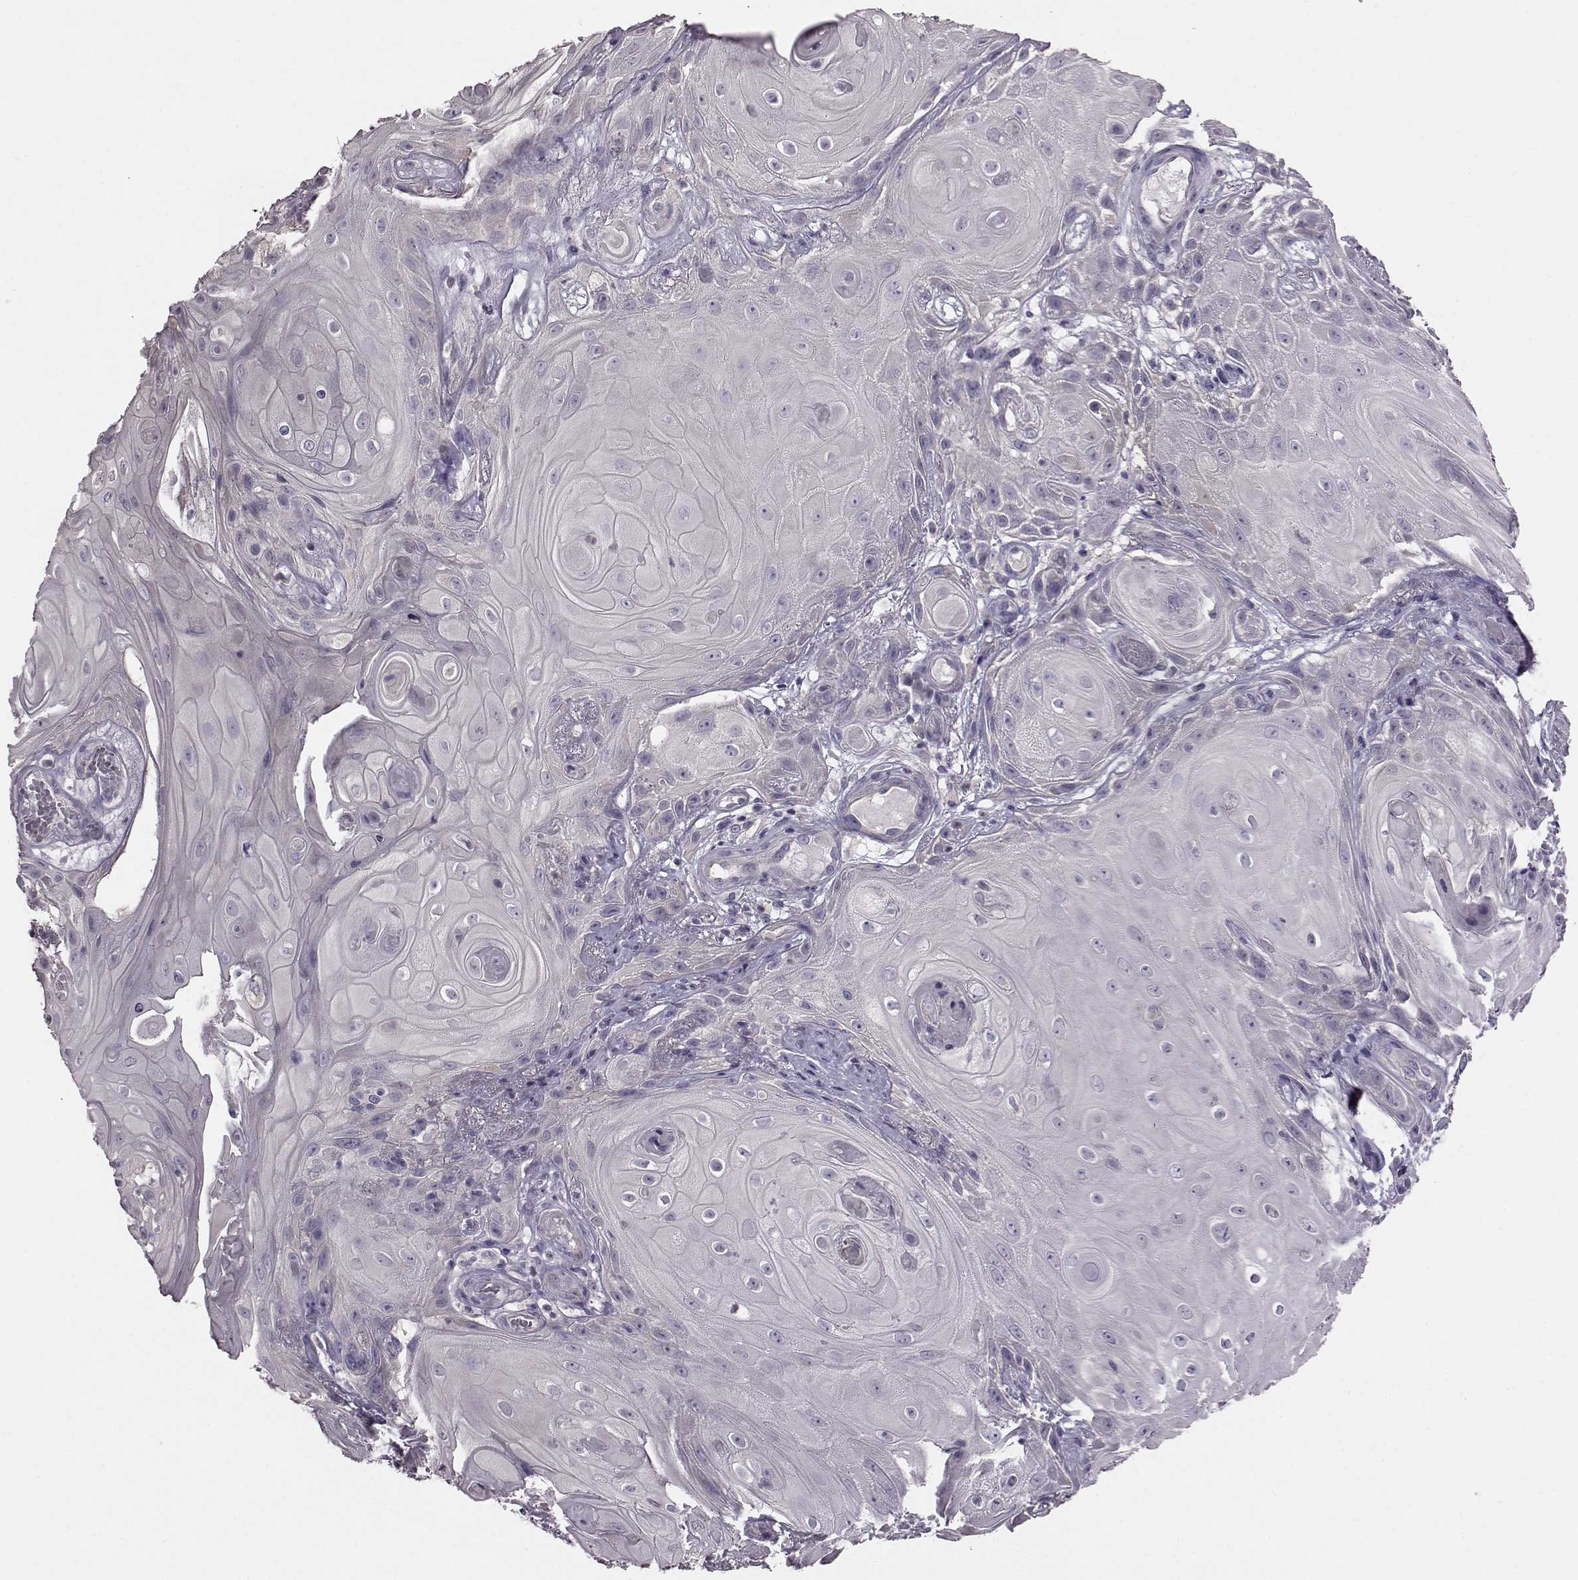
{"staining": {"intensity": "negative", "quantity": "none", "location": "none"}, "tissue": "skin cancer", "cell_type": "Tumor cells", "image_type": "cancer", "snomed": [{"axis": "morphology", "description": "Squamous cell carcinoma, NOS"}, {"axis": "topography", "description": "Skin"}], "caption": "The micrograph exhibits no significant staining in tumor cells of skin cancer.", "gene": "ADGRG2", "patient": {"sex": "male", "age": 62}}